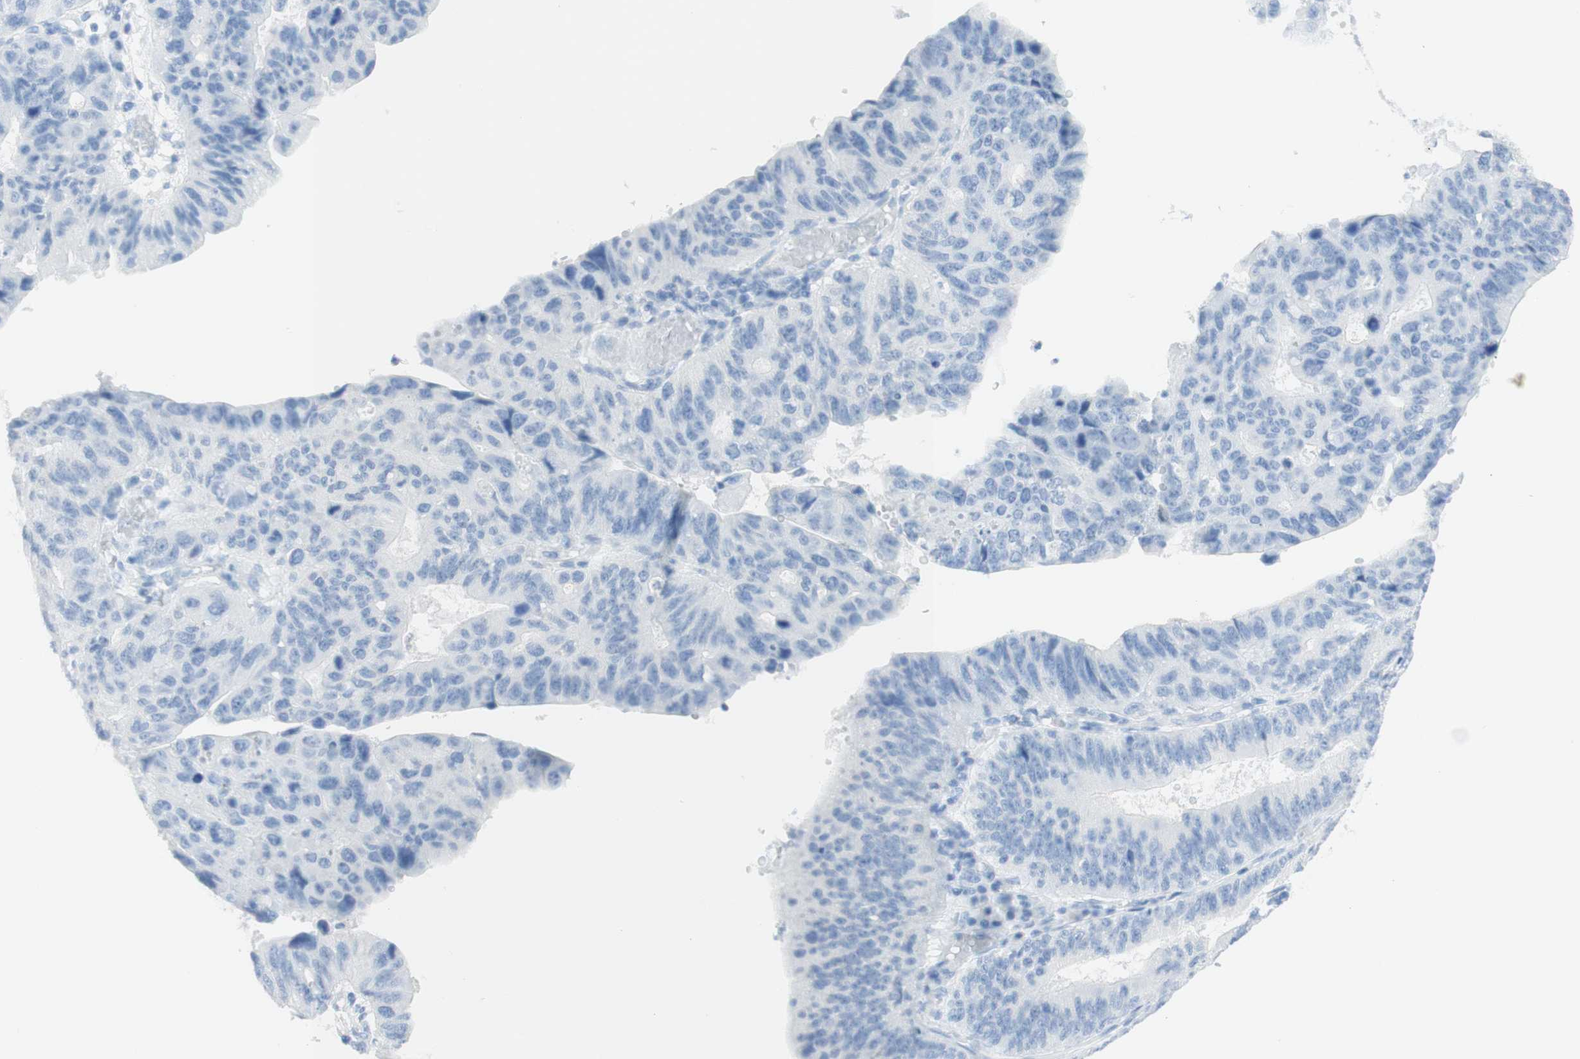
{"staining": {"intensity": "negative", "quantity": "none", "location": "none"}, "tissue": "stomach cancer", "cell_type": "Tumor cells", "image_type": "cancer", "snomed": [{"axis": "morphology", "description": "Adenocarcinoma, NOS"}, {"axis": "topography", "description": "Stomach"}], "caption": "Stomach cancer was stained to show a protein in brown. There is no significant positivity in tumor cells. Nuclei are stained in blue.", "gene": "TPO", "patient": {"sex": "male", "age": 59}}